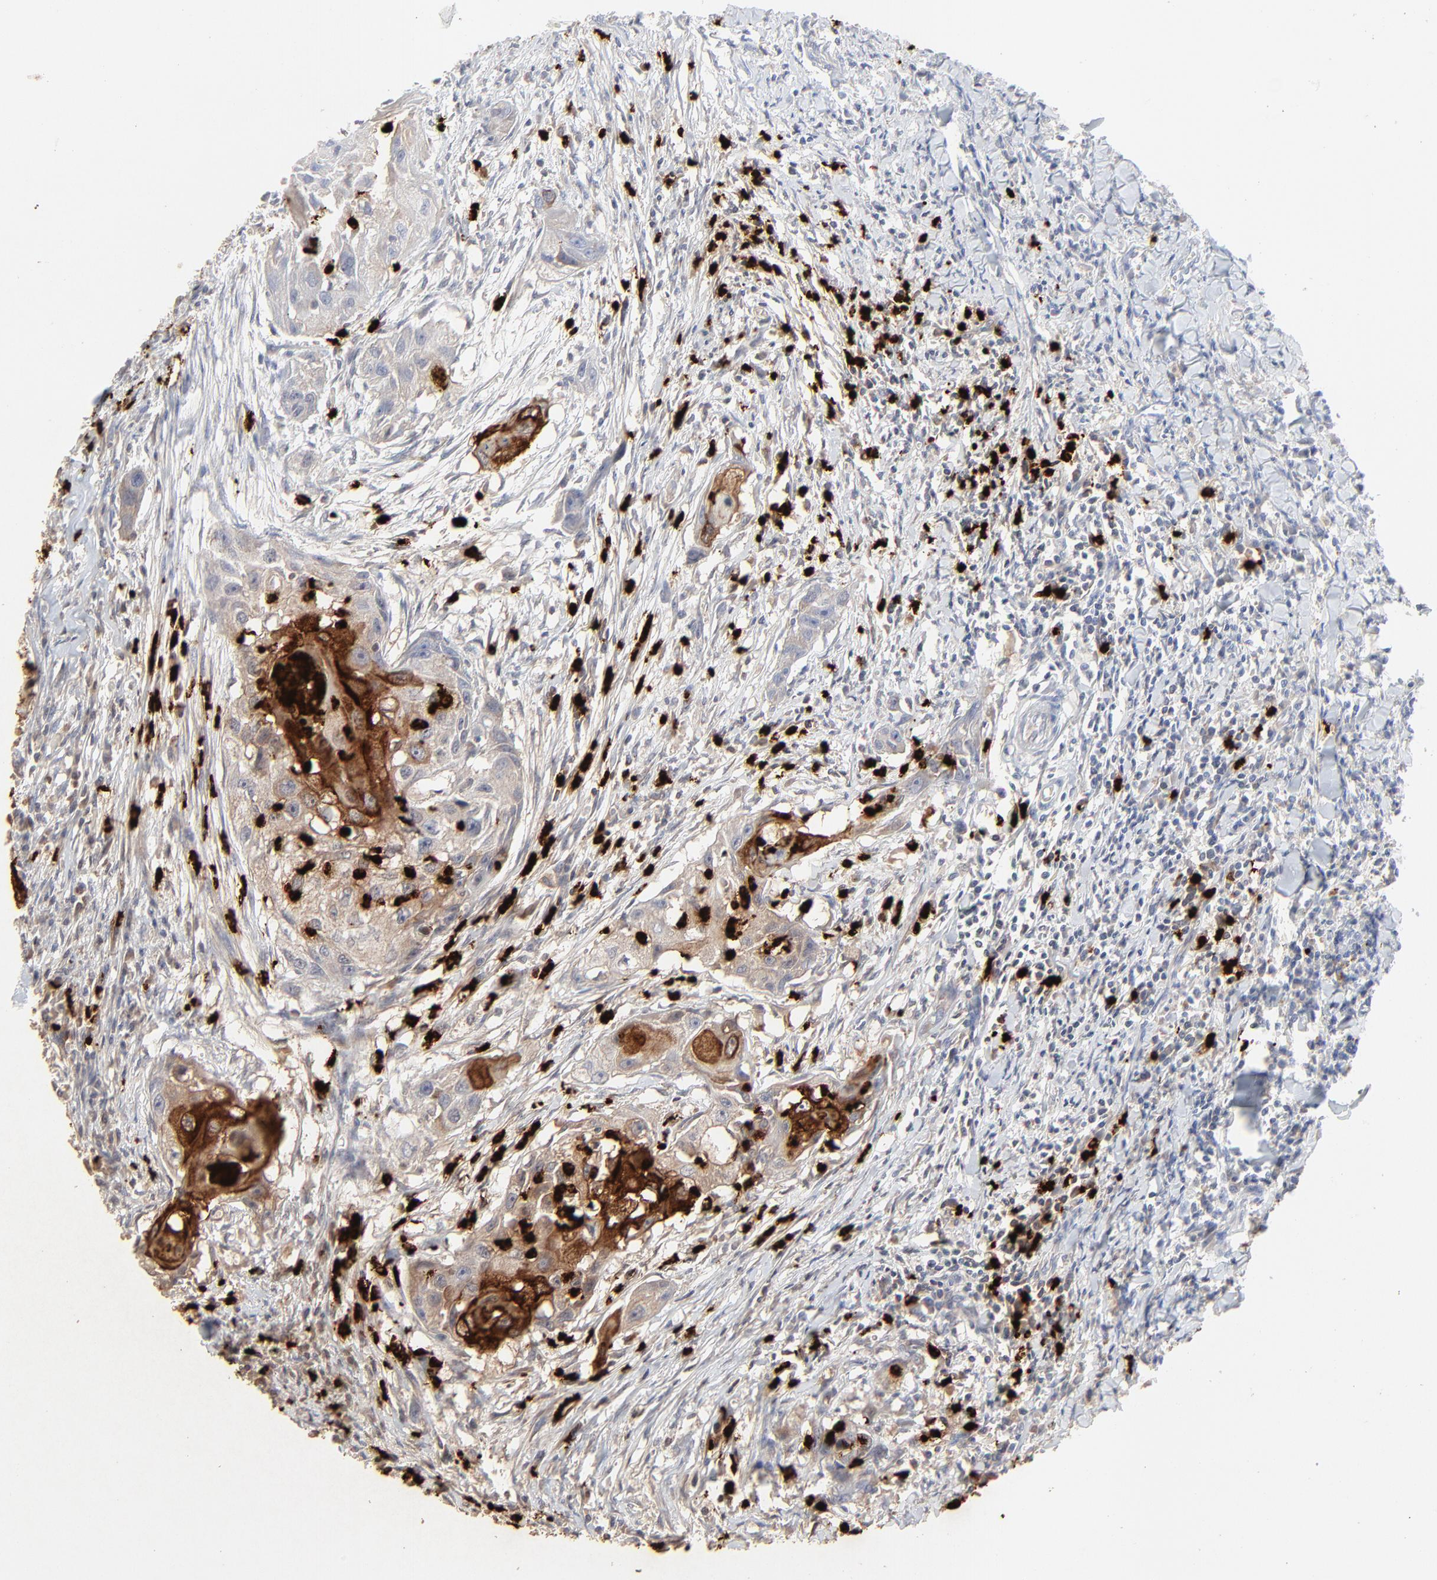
{"staining": {"intensity": "moderate", "quantity": "25%-75%", "location": "cytoplasmic/membranous"}, "tissue": "head and neck cancer", "cell_type": "Tumor cells", "image_type": "cancer", "snomed": [{"axis": "morphology", "description": "Squamous cell carcinoma, NOS"}, {"axis": "topography", "description": "Head-Neck"}], "caption": "Squamous cell carcinoma (head and neck) stained with a protein marker reveals moderate staining in tumor cells.", "gene": "LCN2", "patient": {"sex": "male", "age": 64}}